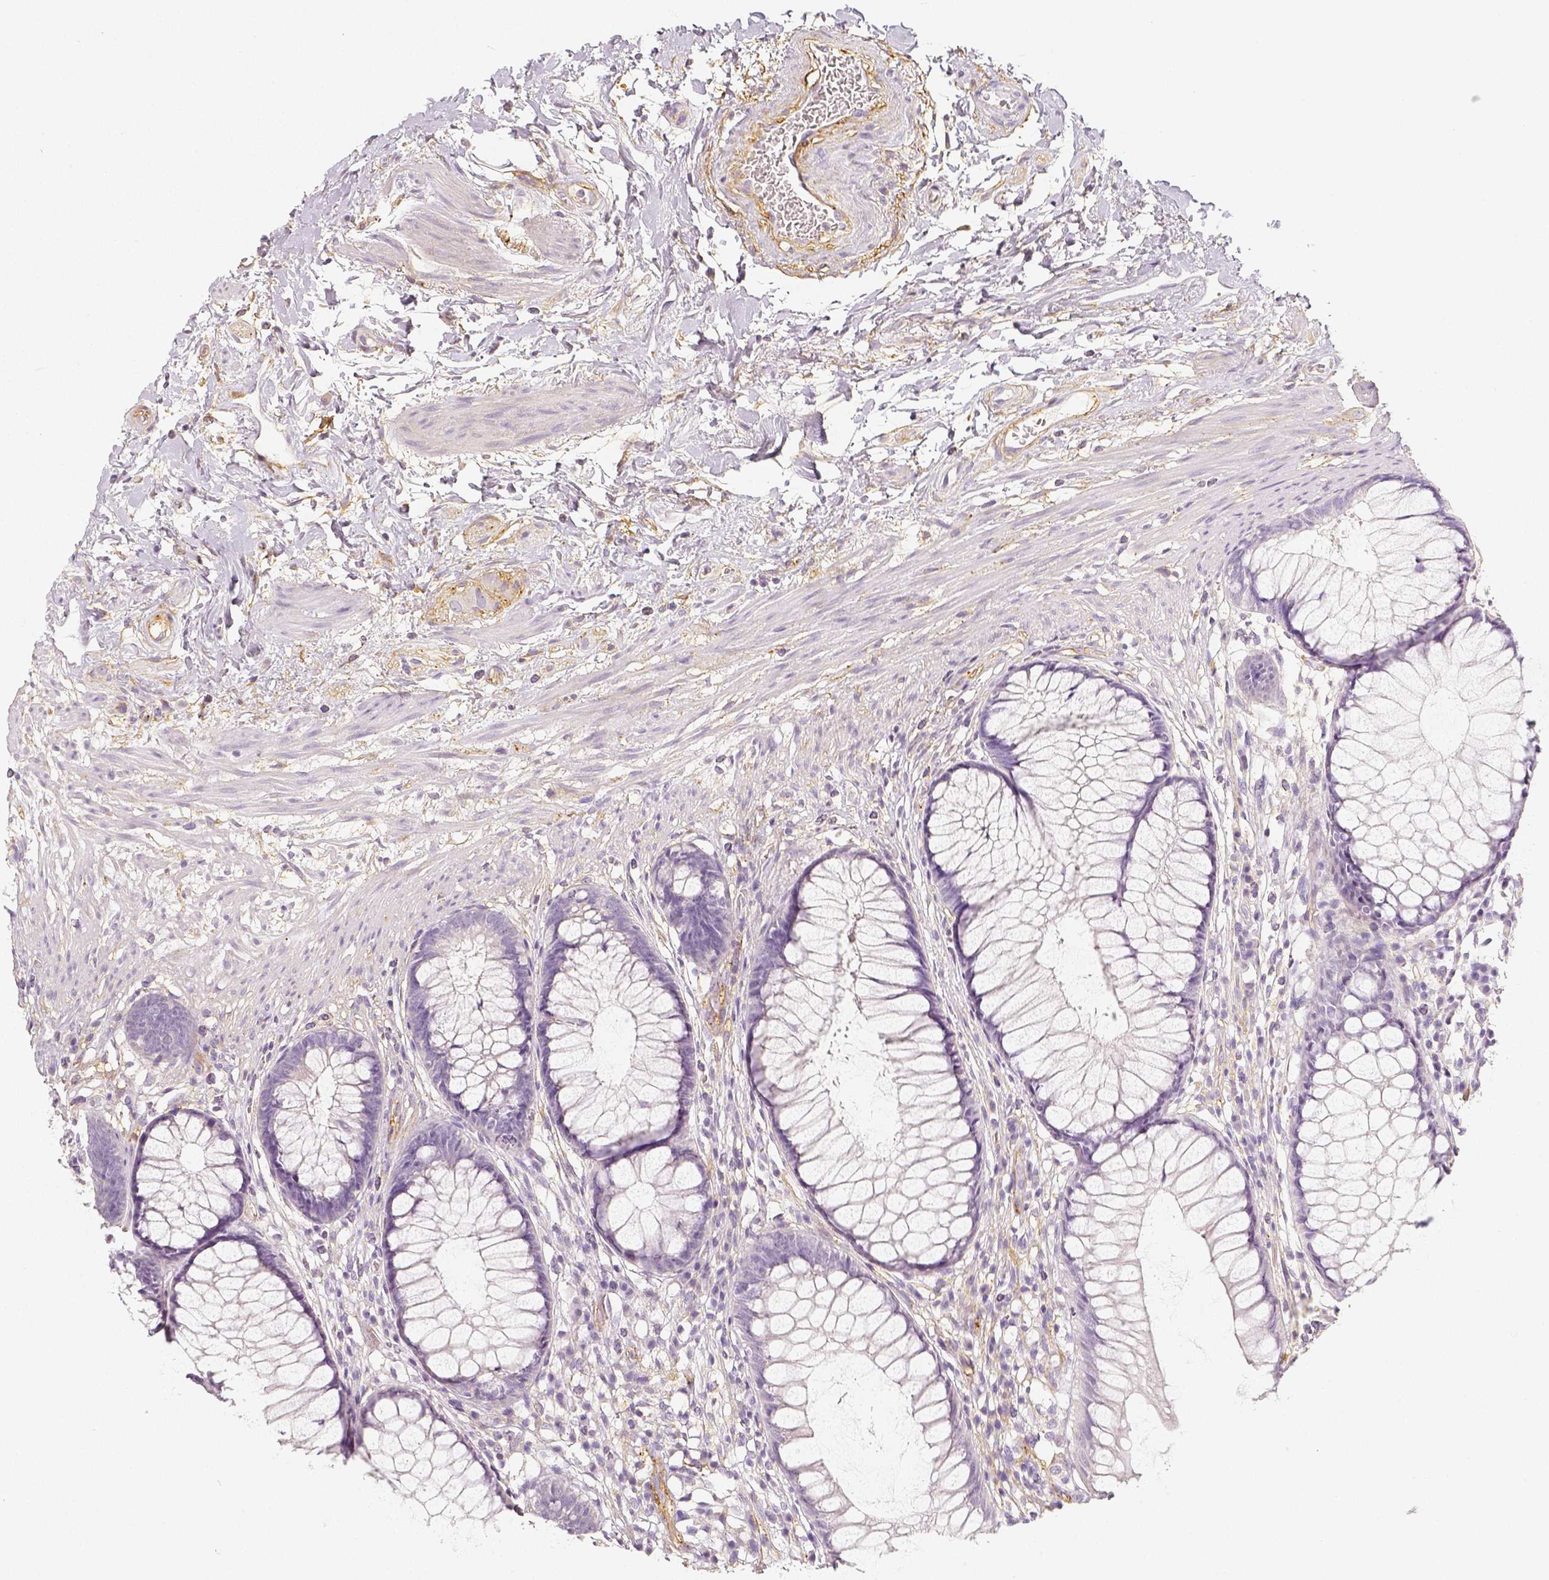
{"staining": {"intensity": "negative", "quantity": "none", "location": "none"}, "tissue": "rectum", "cell_type": "Glandular cells", "image_type": "normal", "snomed": [{"axis": "morphology", "description": "Normal tissue, NOS"}, {"axis": "topography", "description": "Smooth muscle"}, {"axis": "topography", "description": "Rectum"}], "caption": "DAB (3,3'-diaminobenzidine) immunohistochemical staining of normal rectum shows no significant positivity in glandular cells. (DAB IHC, high magnification).", "gene": "THY1", "patient": {"sex": "male", "age": 53}}